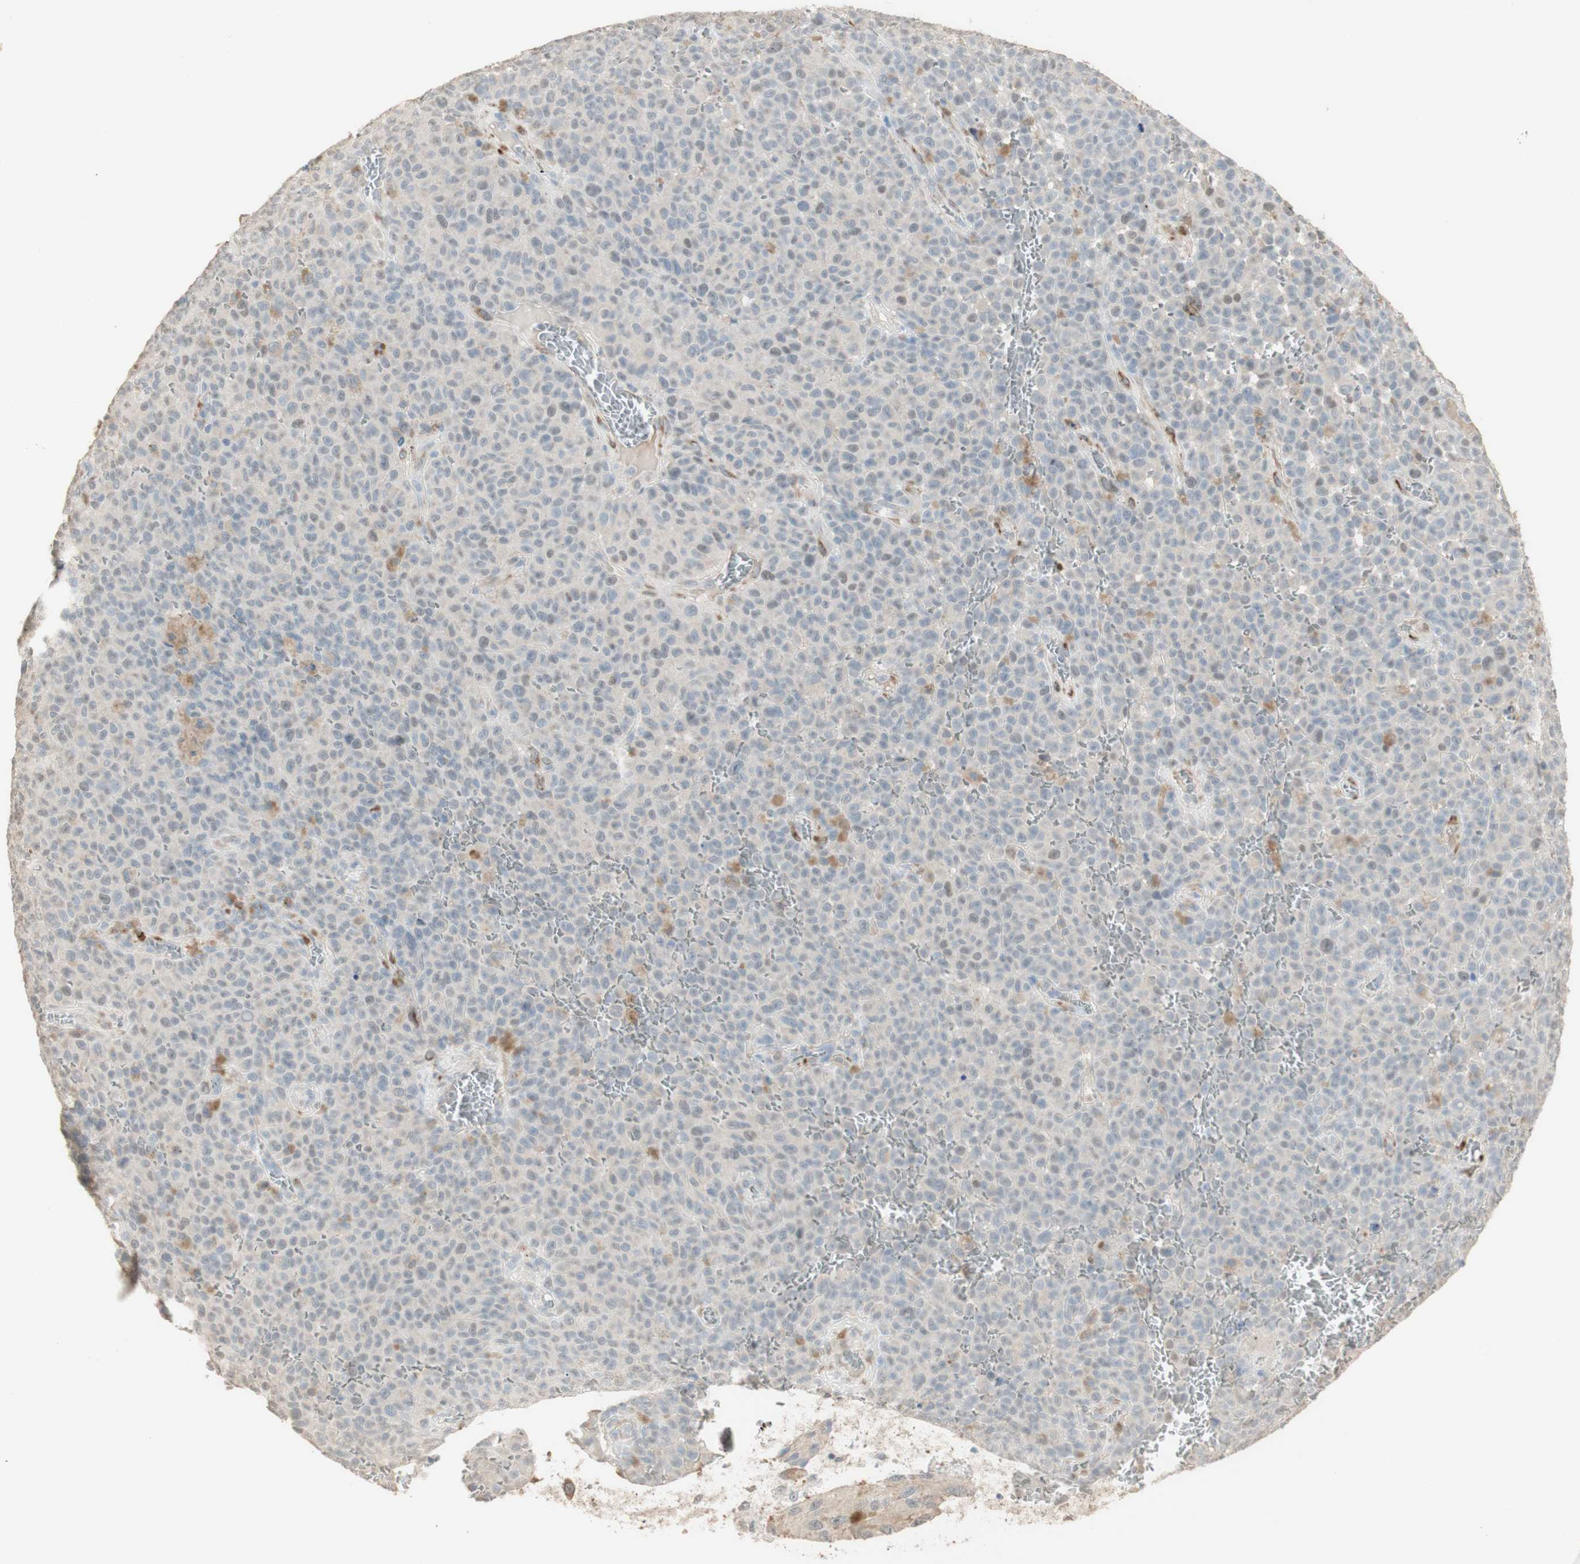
{"staining": {"intensity": "weak", "quantity": "<25%", "location": "cytoplasmic/membranous"}, "tissue": "melanoma", "cell_type": "Tumor cells", "image_type": "cancer", "snomed": [{"axis": "morphology", "description": "Malignant melanoma, NOS"}, {"axis": "topography", "description": "Skin"}], "caption": "This is a micrograph of immunohistochemistry staining of melanoma, which shows no positivity in tumor cells.", "gene": "MUC3A", "patient": {"sex": "female", "age": 82}}